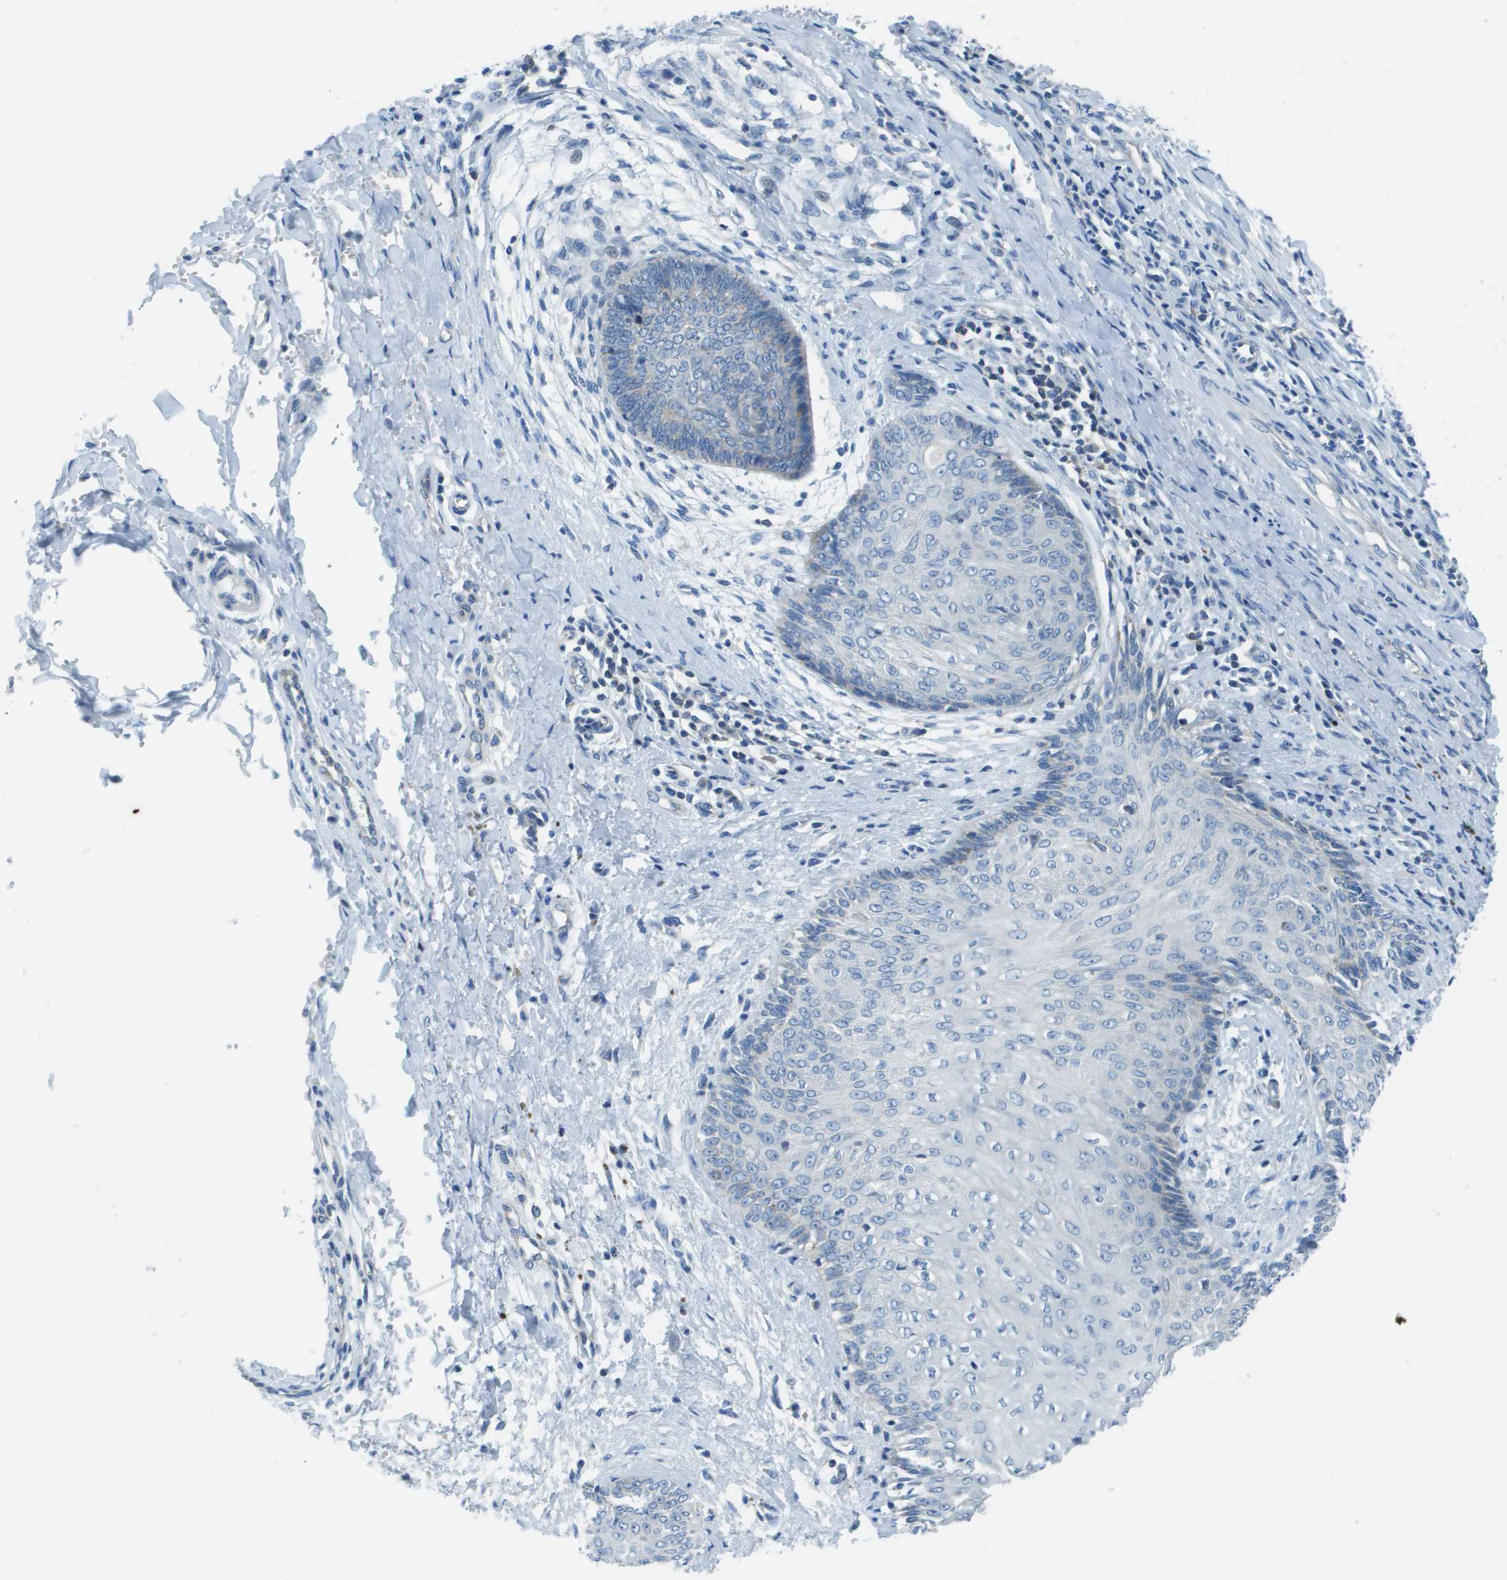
{"staining": {"intensity": "weak", "quantity": "<25%", "location": "cytoplasmic/membranous"}, "tissue": "skin cancer", "cell_type": "Tumor cells", "image_type": "cancer", "snomed": [{"axis": "morphology", "description": "Basal cell carcinoma"}, {"axis": "topography", "description": "Skin"}], "caption": "Skin basal cell carcinoma was stained to show a protein in brown. There is no significant staining in tumor cells.", "gene": "STIP1", "patient": {"sex": "female", "age": 64}}